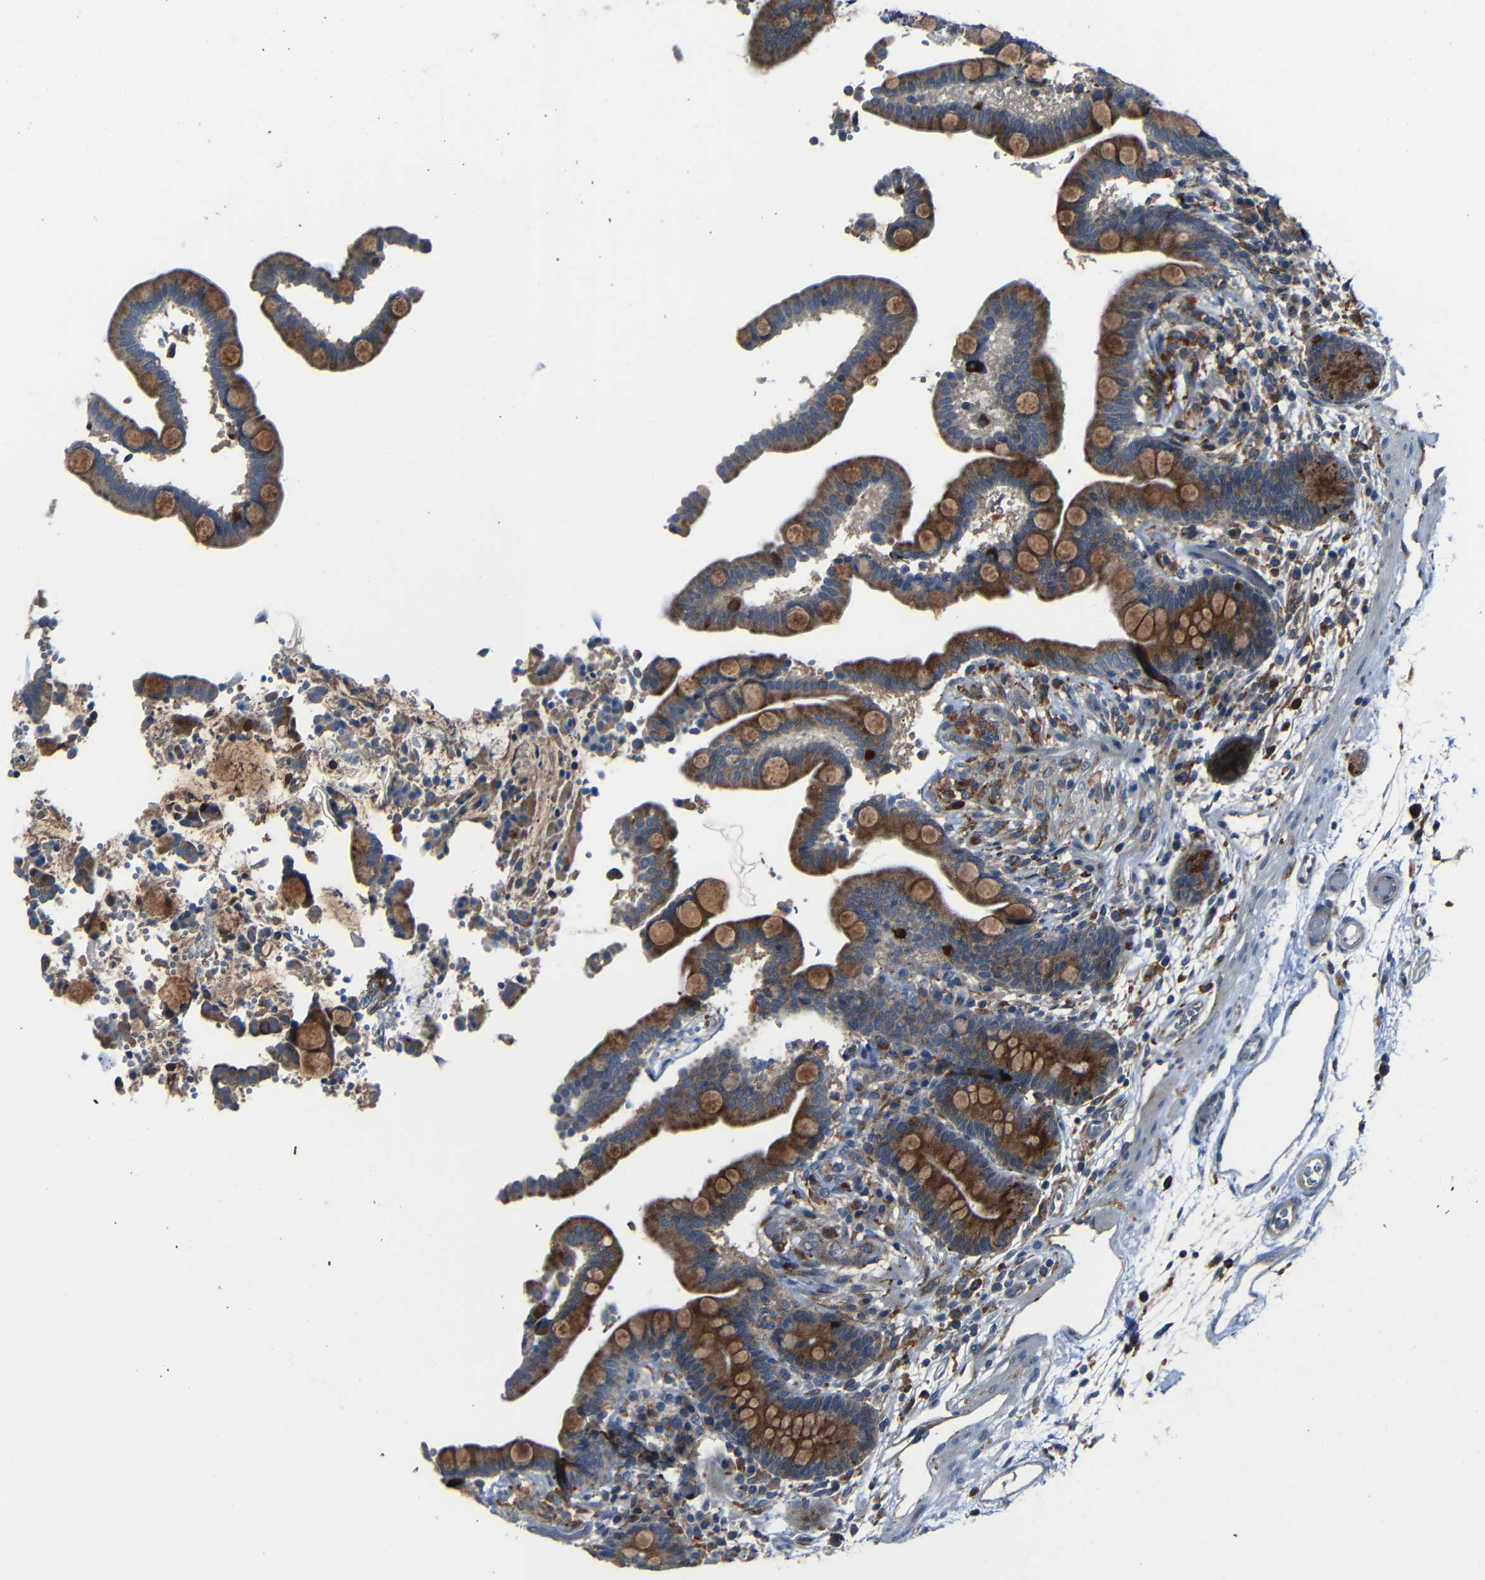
{"staining": {"intensity": "moderate", "quantity": ">75%", "location": "cytoplasmic/membranous"}, "tissue": "colon", "cell_type": "Endothelial cells", "image_type": "normal", "snomed": [{"axis": "morphology", "description": "Normal tissue, NOS"}, {"axis": "topography", "description": "Colon"}], "caption": "Endothelial cells exhibit medium levels of moderate cytoplasmic/membranous staining in approximately >75% of cells in unremarkable human colon. (DAB (3,3'-diaminobenzidine) IHC, brown staining for protein, blue staining for nuclei).", "gene": "DNAJC5", "patient": {"sex": "male", "age": 73}}